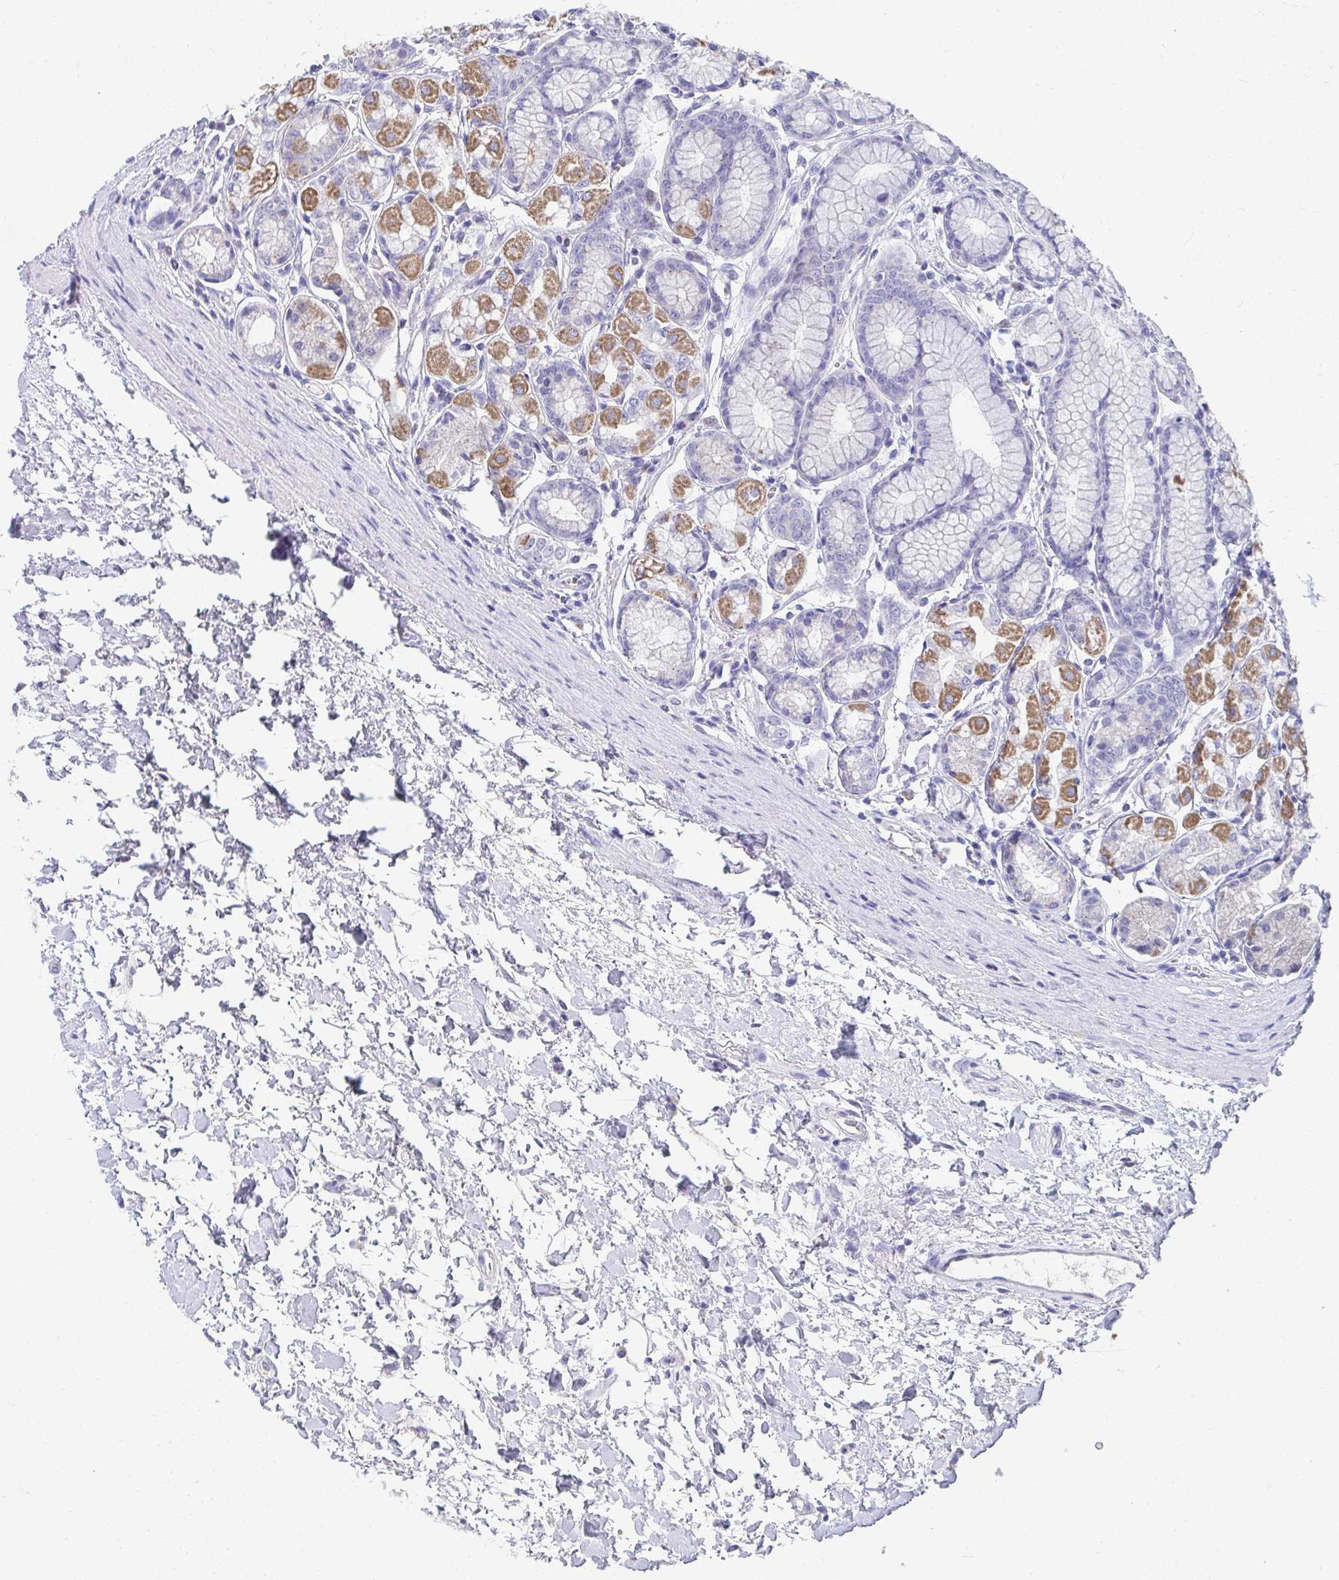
{"staining": {"intensity": "moderate", "quantity": "<25%", "location": "cytoplasmic/membranous"}, "tissue": "stomach", "cell_type": "Glandular cells", "image_type": "normal", "snomed": [{"axis": "morphology", "description": "Normal tissue, NOS"}, {"axis": "topography", "description": "Stomach"}, {"axis": "topography", "description": "Stomach, lower"}], "caption": "A high-resolution histopathology image shows immunohistochemistry staining of unremarkable stomach, which reveals moderate cytoplasmic/membranous expression in about <25% of glandular cells. The protein is stained brown, and the nuclei are stained in blue (DAB (3,3'-diaminobenzidine) IHC with brightfield microscopy, high magnification).", "gene": "TMPRSS2", "patient": {"sex": "male", "age": 76}}